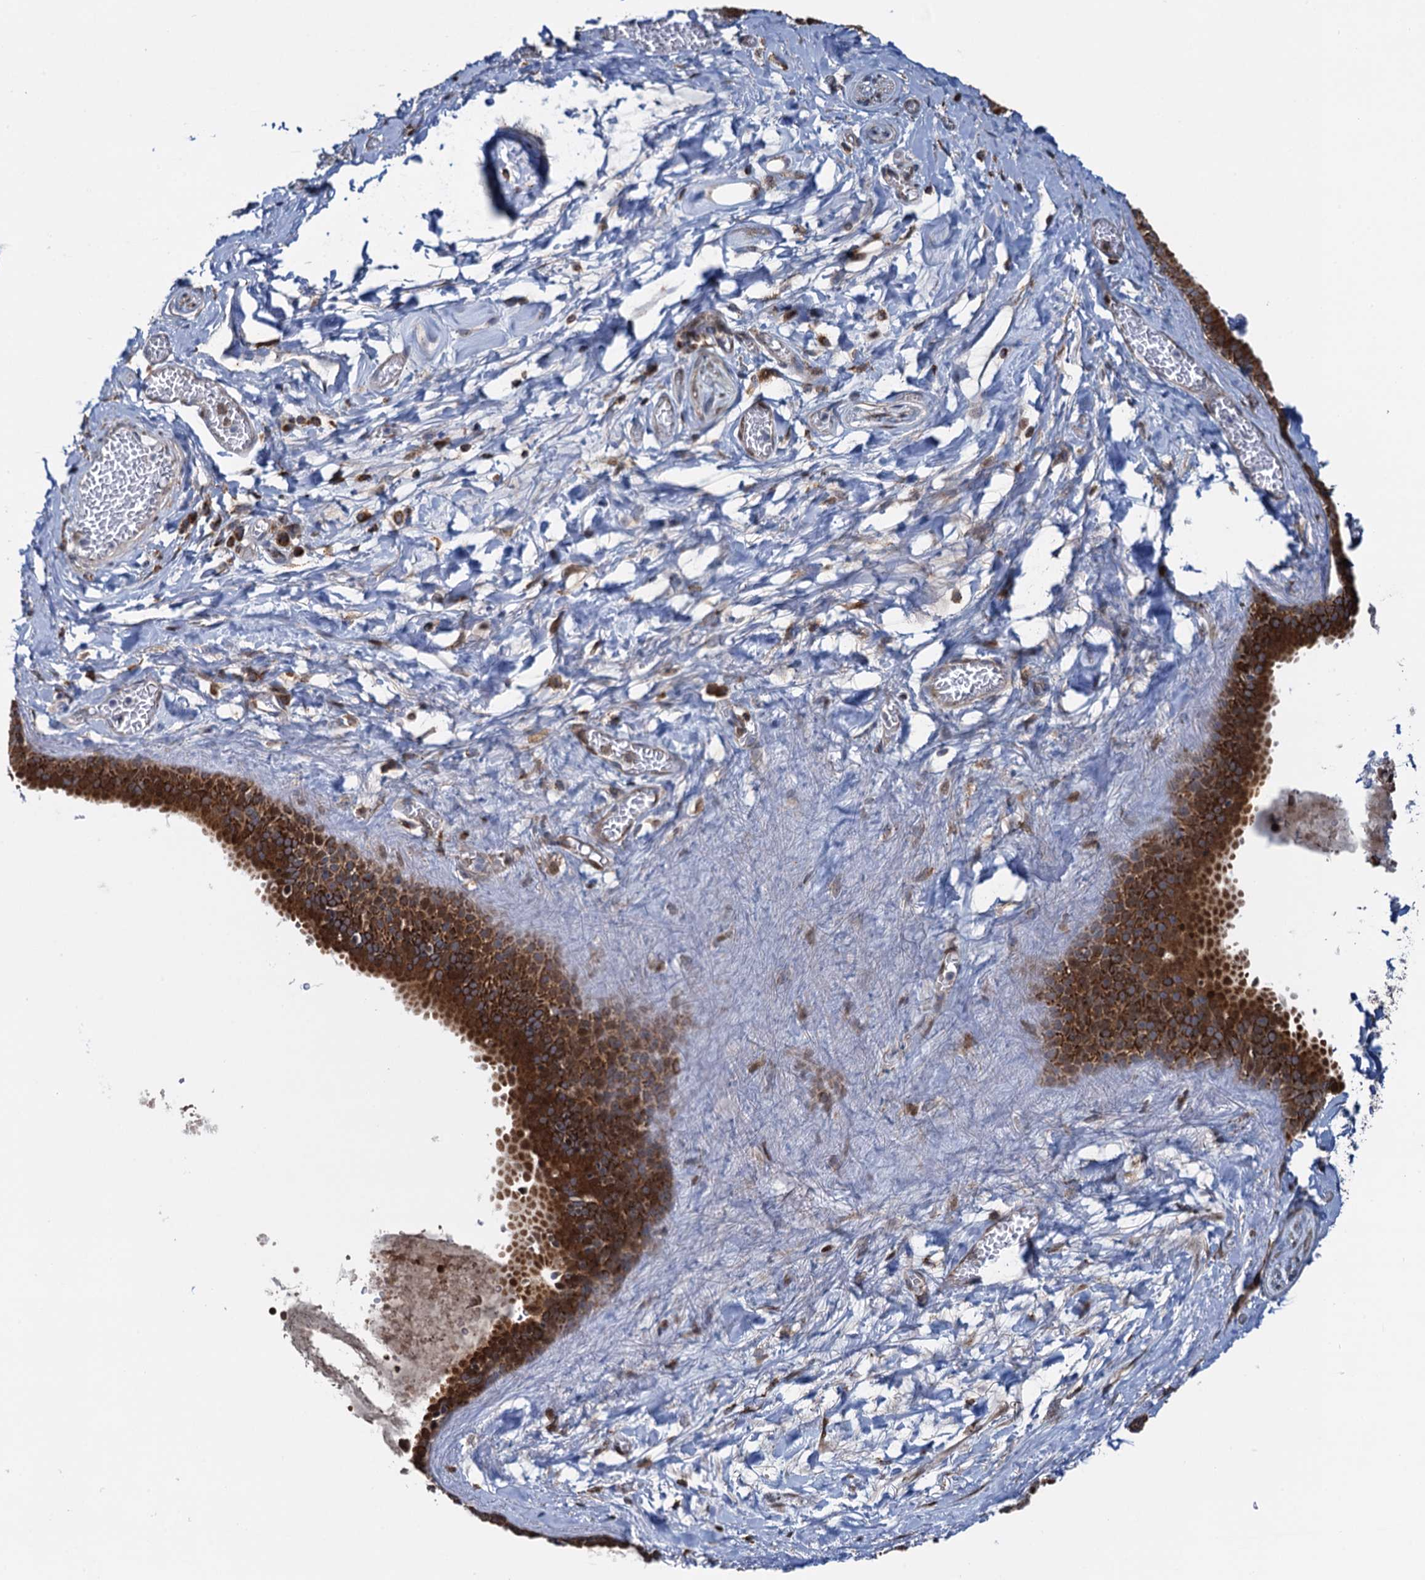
{"staining": {"intensity": "negative", "quantity": "none", "location": "none"}, "tissue": "adipose tissue", "cell_type": "Adipocytes", "image_type": "normal", "snomed": [{"axis": "morphology", "description": "Normal tissue, NOS"}, {"axis": "topography", "description": "Salivary gland"}, {"axis": "topography", "description": "Peripheral nerve tissue"}], "caption": "Human adipose tissue stained for a protein using IHC reveals no positivity in adipocytes.", "gene": "CCDC102A", "patient": {"sex": "male", "age": 62}}